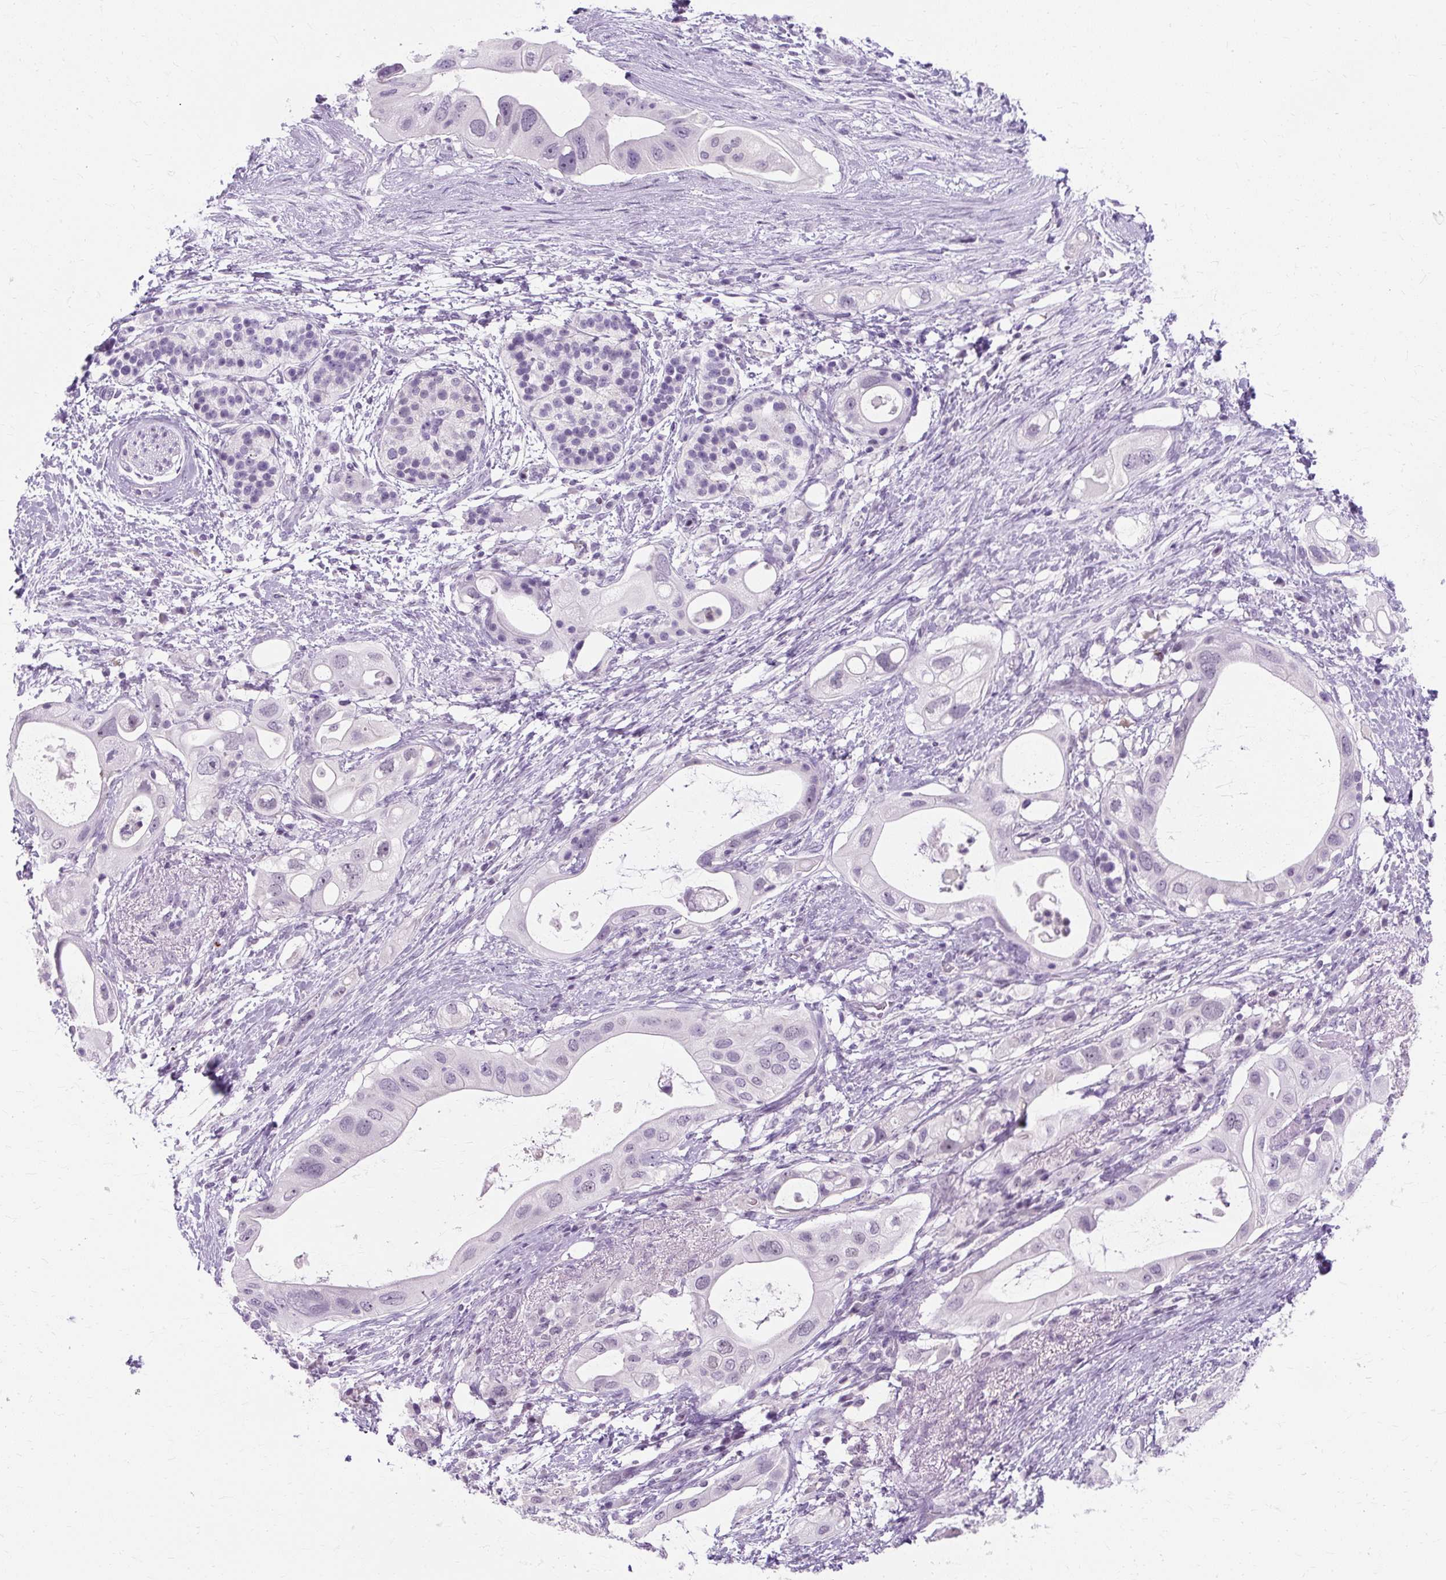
{"staining": {"intensity": "negative", "quantity": "none", "location": "none"}, "tissue": "pancreatic cancer", "cell_type": "Tumor cells", "image_type": "cancer", "snomed": [{"axis": "morphology", "description": "Adenocarcinoma, NOS"}, {"axis": "topography", "description": "Pancreas"}], "caption": "Tumor cells show no significant positivity in adenocarcinoma (pancreatic).", "gene": "RYBP", "patient": {"sex": "female", "age": 72}}